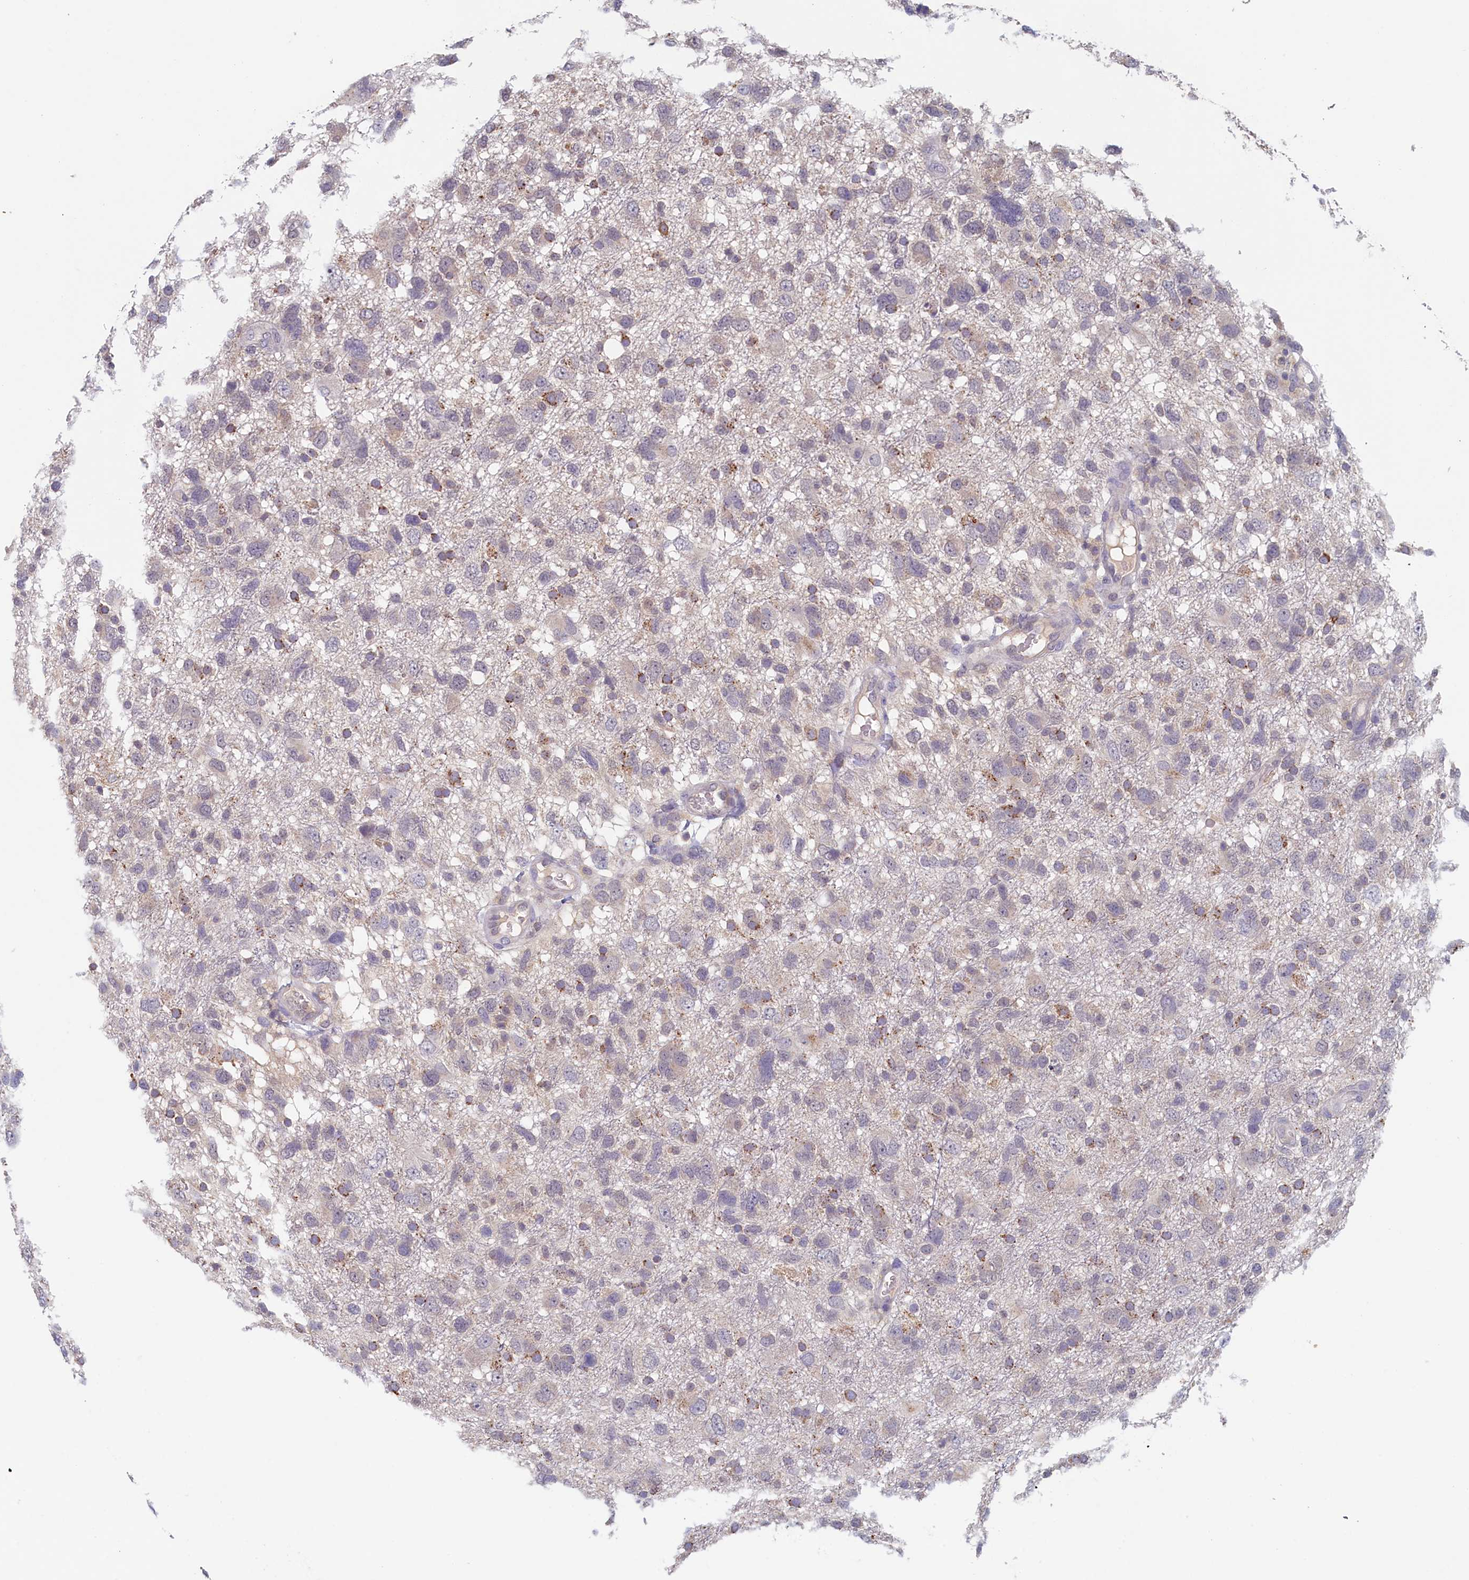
{"staining": {"intensity": "negative", "quantity": "none", "location": "none"}, "tissue": "glioma", "cell_type": "Tumor cells", "image_type": "cancer", "snomed": [{"axis": "morphology", "description": "Glioma, malignant, High grade"}, {"axis": "topography", "description": "Brain"}], "caption": "IHC of human malignant glioma (high-grade) reveals no expression in tumor cells.", "gene": "NUBP2", "patient": {"sex": "male", "age": 61}}